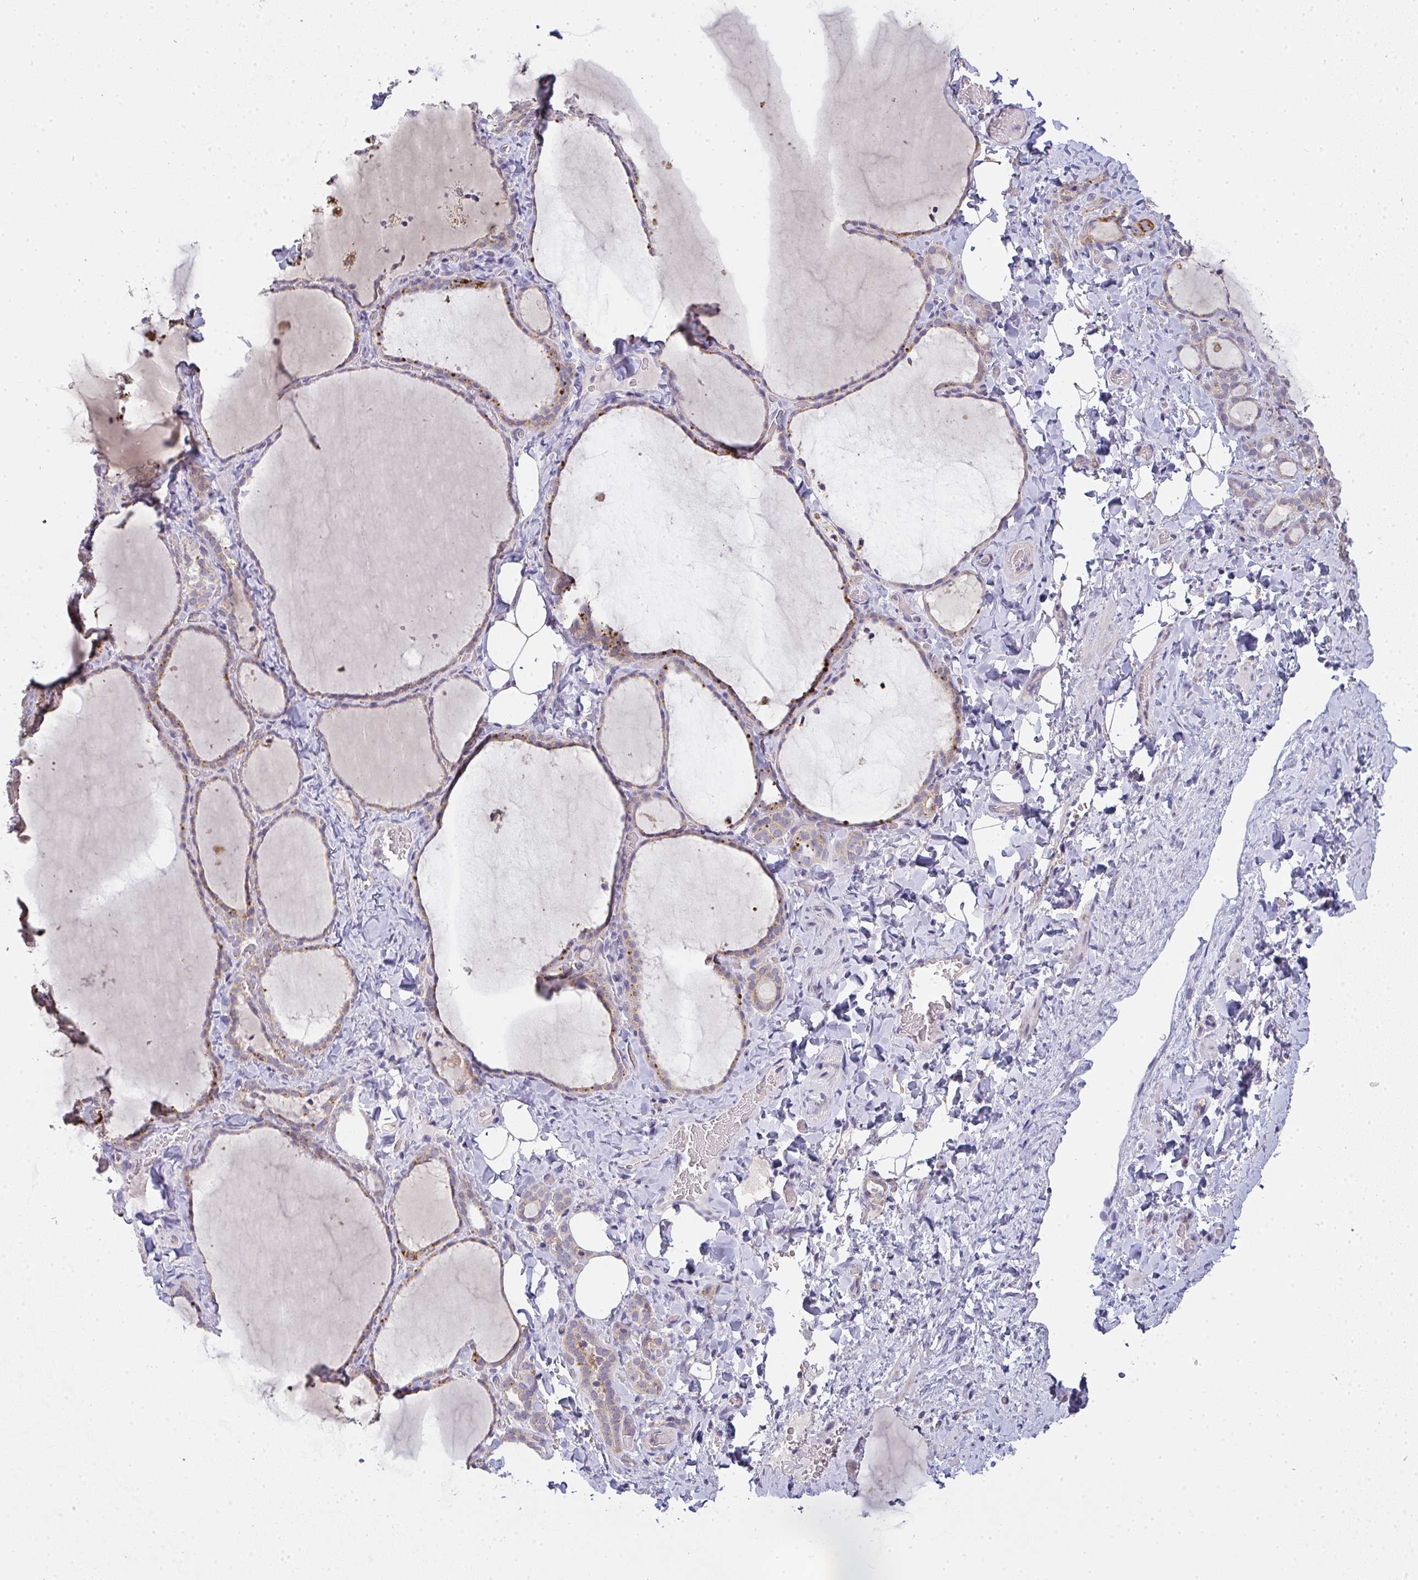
{"staining": {"intensity": "moderate", "quantity": "<25%", "location": "cytoplasmic/membranous"}, "tissue": "thyroid gland", "cell_type": "Glandular cells", "image_type": "normal", "snomed": [{"axis": "morphology", "description": "Normal tissue, NOS"}, {"axis": "topography", "description": "Thyroid gland"}], "caption": "Immunohistochemical staining of benign thyroid gland demonstrates low levels of moderate cytoplasmic/membranous expression in about <25% of glandular cells. (DAB (3,3'-diaminobenzidine) = brown stain, brightfield microscopy at high magnification).", "gene": "TMEM219", "patient": {"sex": "female", "age": 22}}